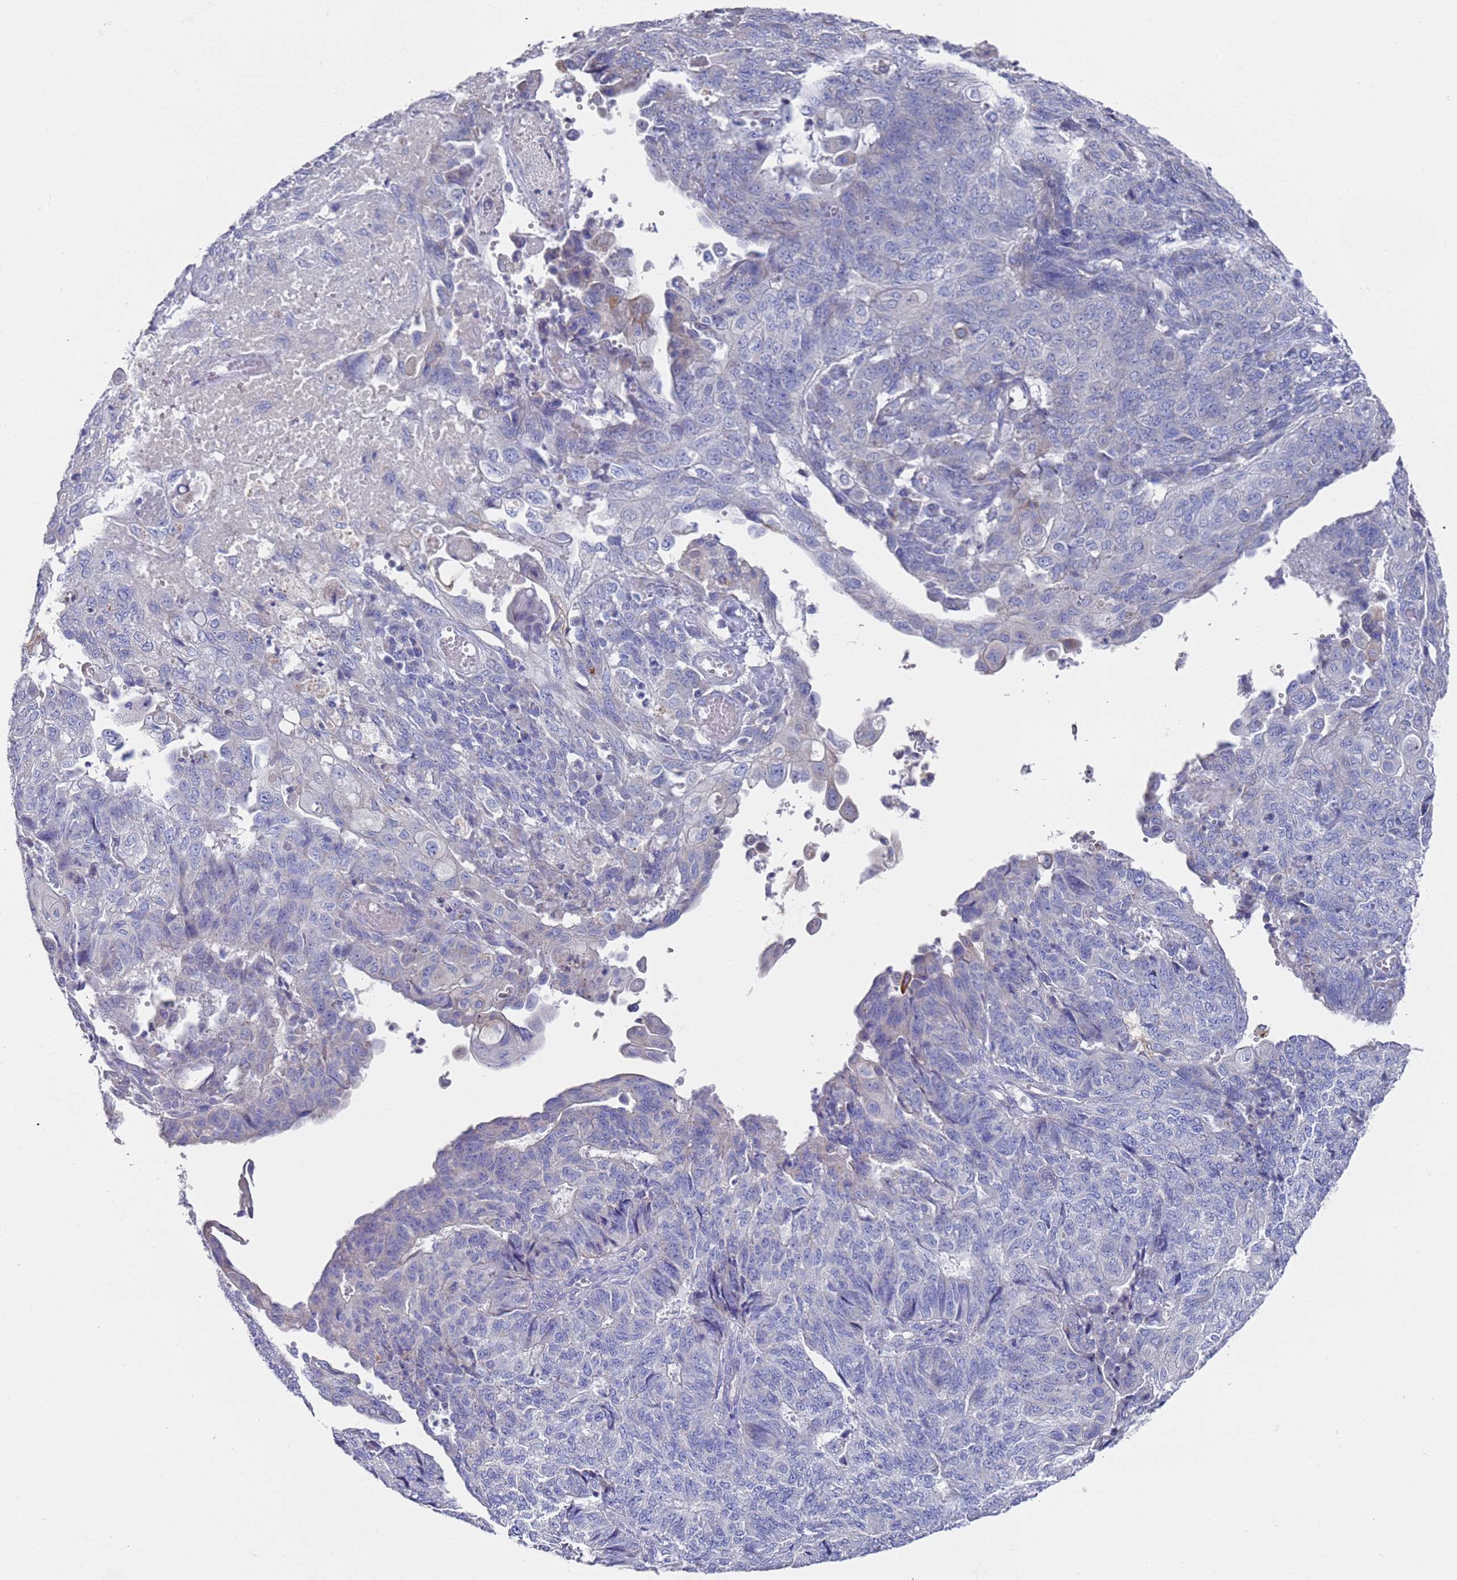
{"staining": {"intensity": "negative", "quantity": "none", "location": "none"}, "tissue": "endometrial cancer", "cell_type": "Tumor cells", "image_type": "cancer", "snomed": [{"axis": "morphology", "description": "Adenocarcinoma, NOS"}, {"axis": "topography", "description": "Endometrium"}], "caption": "High magnification brightfield microscopy of adenocarcinoma (endometrial) stained with DAB (3,3'-diaminobenzidine) (brown) and counterstained with hematoxylin (blue): tumor cells show no significant expression.", "gene": "SCAPER", "patient": {"sex": "female", "age": 32}}